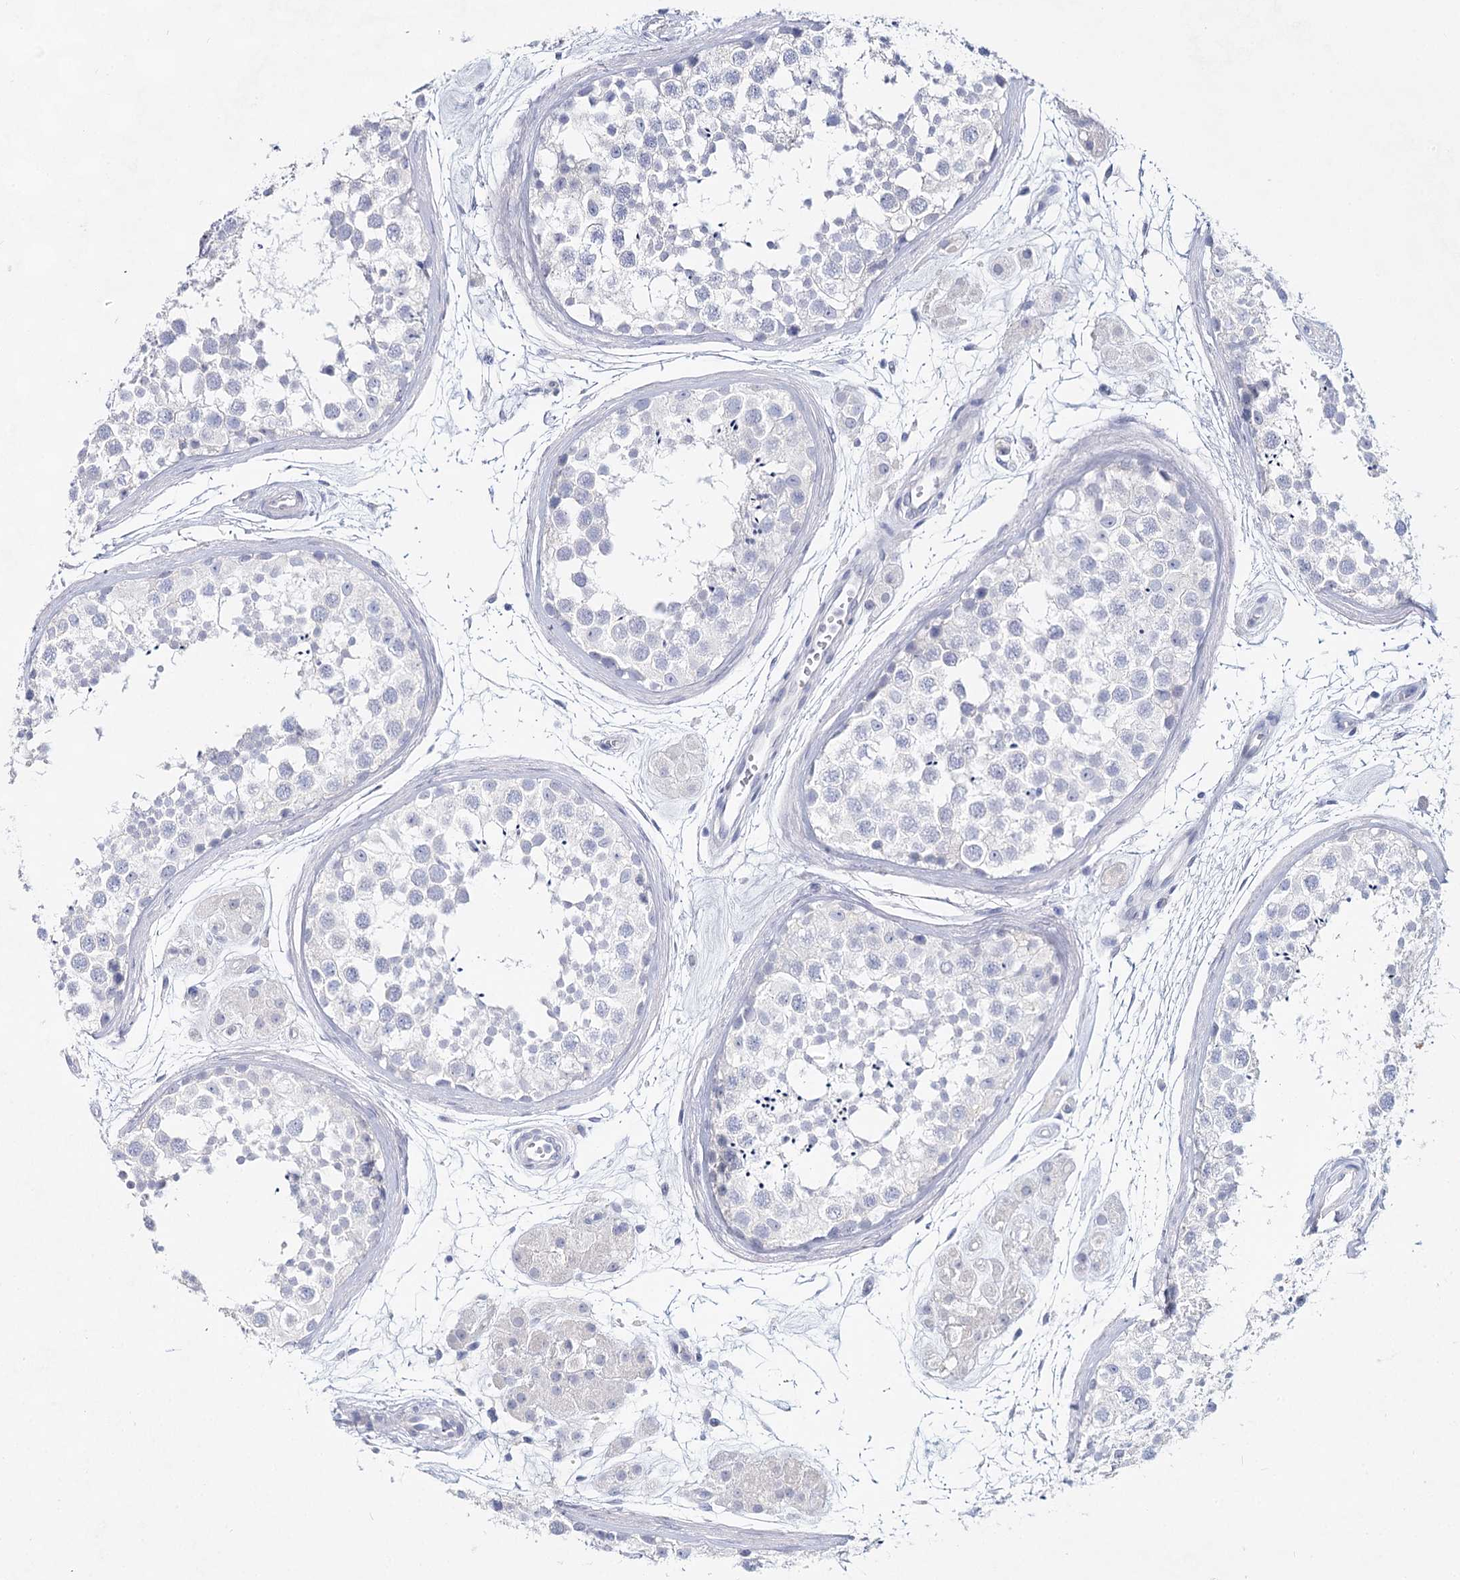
{"staining": {"intensity": "negative", "quantity": "none", "location": "none"}, "tissue": "testis", "cell_type": "Cells in seminiferous ducts", "image_type": "normal", "snomed": [{"axis": "morphology", "description": "Normal tissue, NOS"}, {"axis": "topography", "description": "Testis"}], "caption": "High magnification brightfield microscopy of normal testis stained with DAB (brown) and counterstained with hematoxylin (blue): cells in seminiferous ducts show no significant positivity. Nuclei are stained in blue.", "gene": "SLC17A2", "patient": {"sex": "male", "age": 56}}